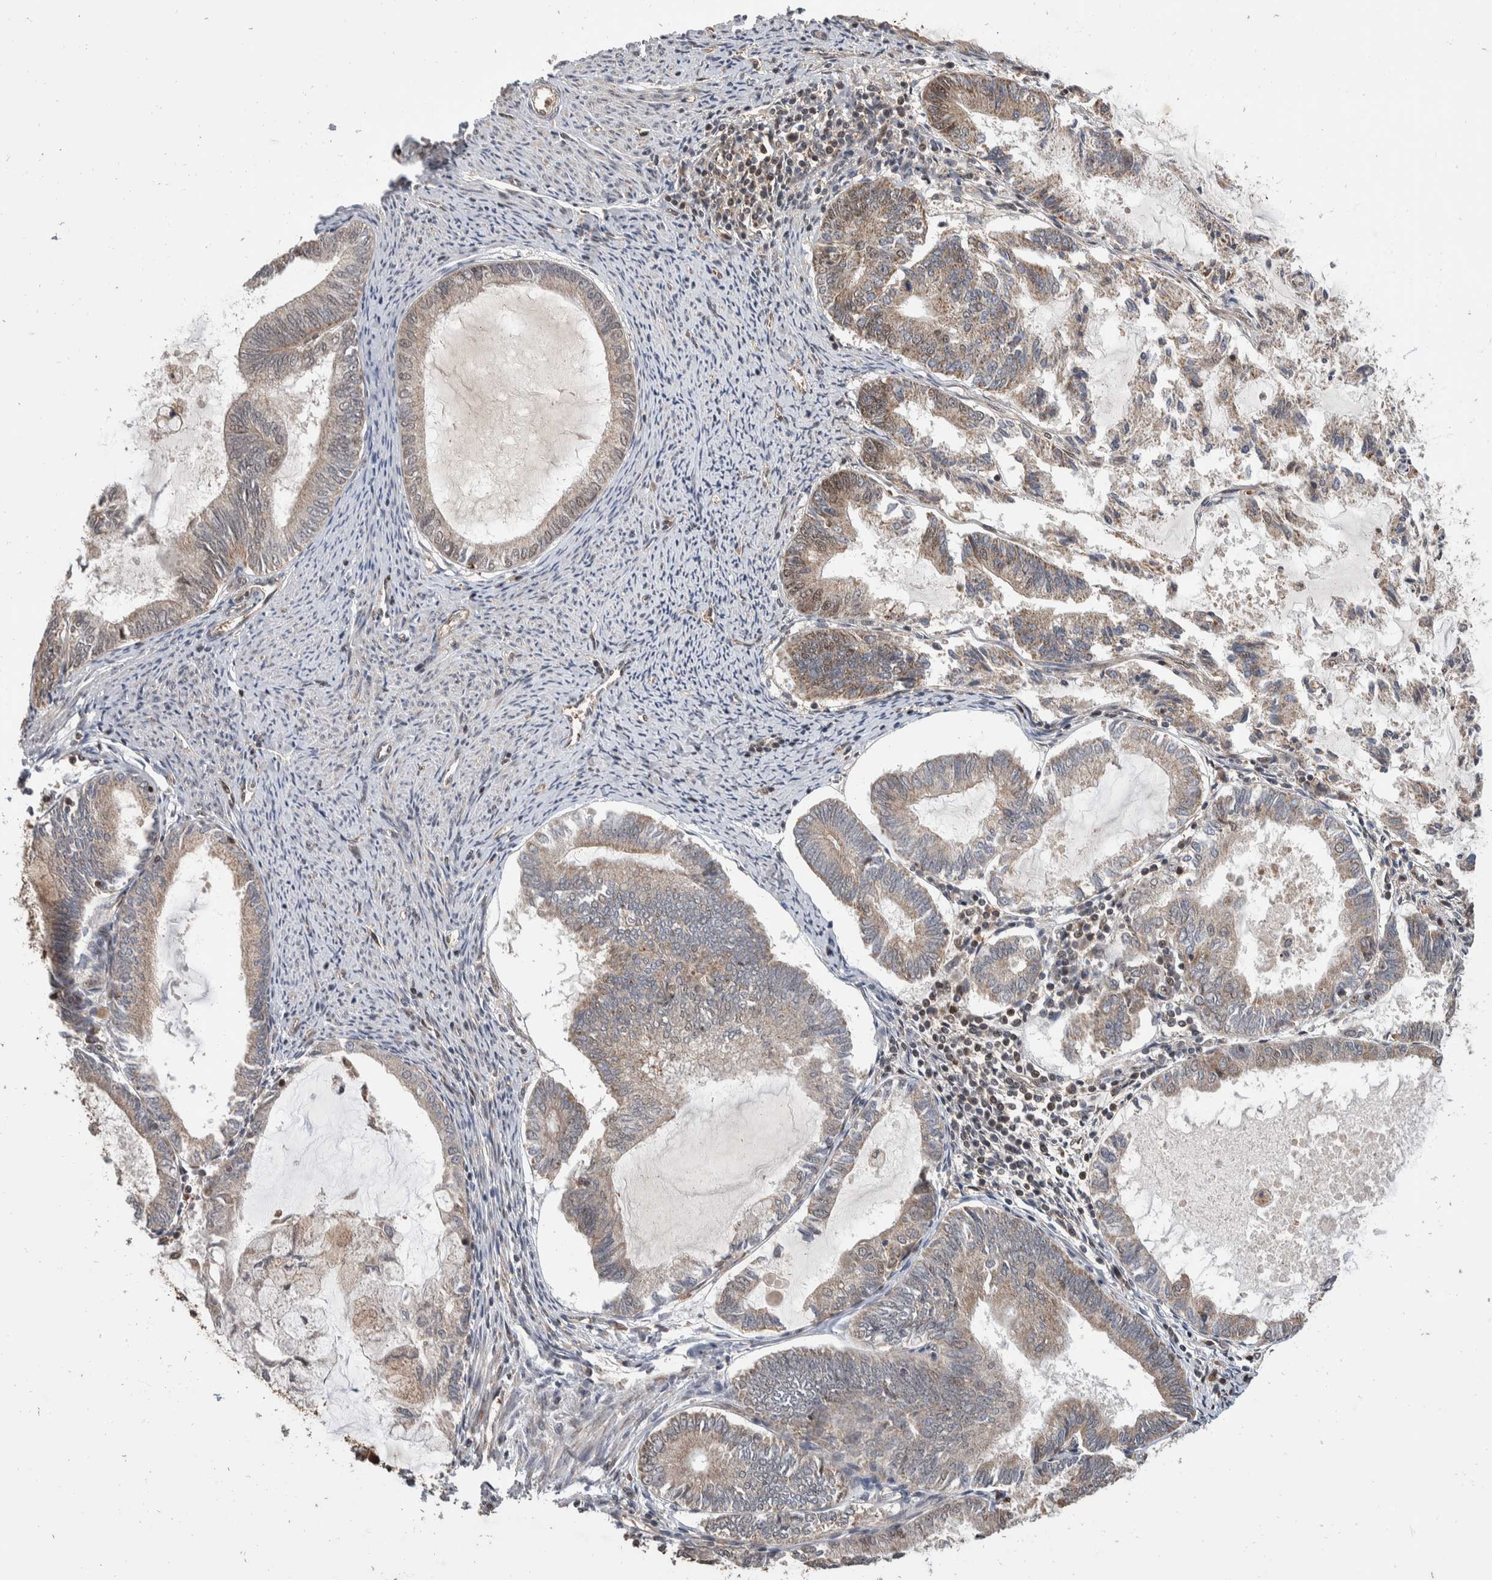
{"staining": {"intensity": "weak", "quantity": "25%-75%", "location": "cytoplasmic/membranous"}, "tissue": "endometrial cancer", "cell_type": "Tumor cells", "image_type": "cancer", "snomed": [{"axis": "morphology", "description": "Adenocarcinoma, NOS"}, {"axis": "topography", "description": "Endometrium"}], "caption": "An image of endometrial cancer (adenocarcinoma) stained for a protein reveals weak cytoplasmic/membranous brown staining in tumor cells. Using DAB (3,3'-diaminobenzidine) (brown) and hematoxylin (blue) stains, captured at high magnification using brightfield microscopy.", "gene": "ABHD11", "patient": {"sex": "female", "age": 86}}